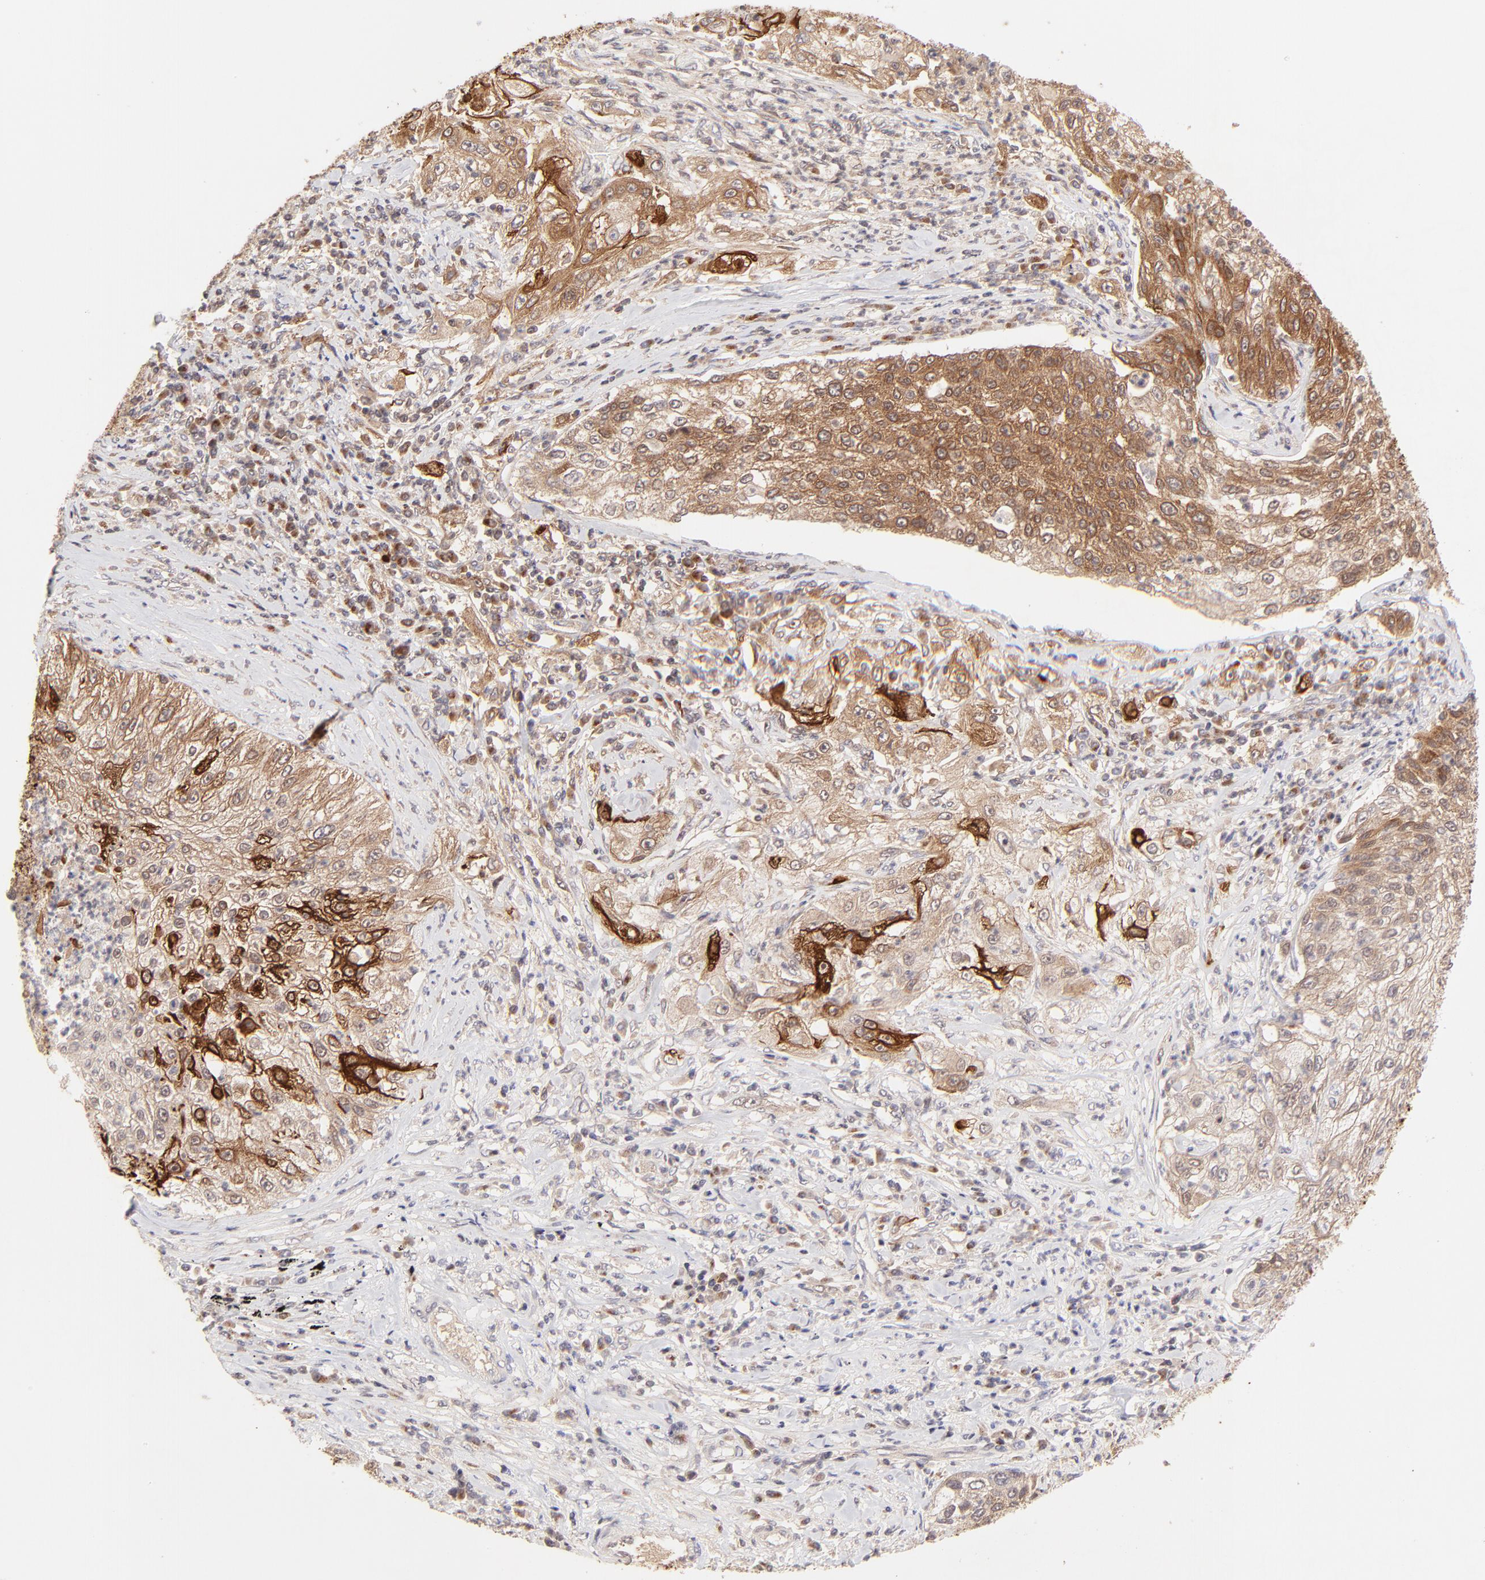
{"staining": {"intensity": "strong", "quantity": "25%-75%", "location": "cytoplasmic/membranous"}, "tissue": "lung cancer", "cell_type": "Tumor cells", "image_type": "cancer", "snomed": [{"axis": "morphology", "description": "Inflammation, NOS"}, {"axis": "morphology", "description": "Squamous cell carcinoma, NOS"}, {"axis": "topography", "description": "Lymph node"}, {"axis": "topography", "description": "Soft tissue"}, {"axis": "topography", "description": "Lung"}], "caption": "Protein analysis of squamous cell carcinoma (lung) tissue shows strong cytoplasmic/membranous expression in about 25%-75% of tumor cells.", "gene": "TNRC6B", "patient": {"sex": "male", "age": 66}}